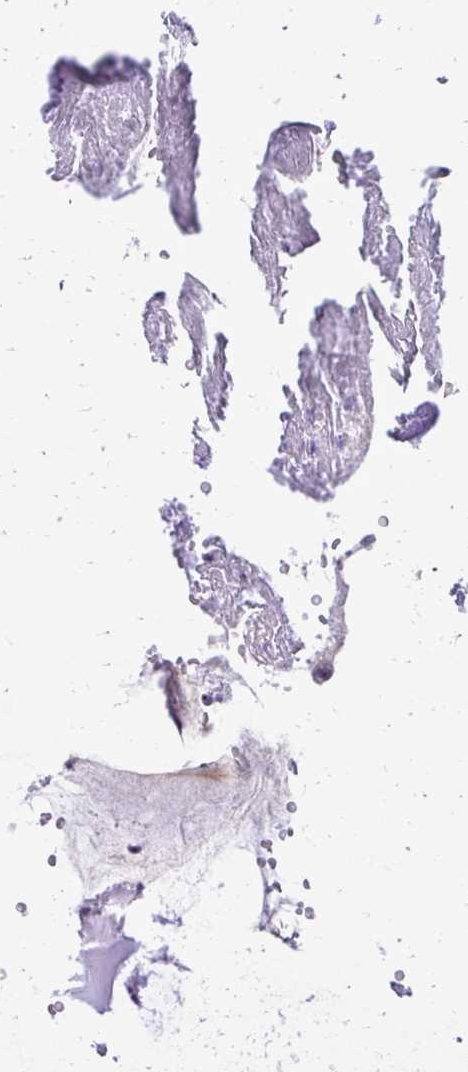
{"staining": {"intensity": "negative", "quantity": "none", "location": "none"}, "tissue": "soft tissue", "cell_type": "Chondrocytes", "image_type": "normal", "snomed": [{"axis": "morphology", "description": "Normal tissue, NOS"}, {"axis": "topography", "description": "Cartilage tissue"}, {"axis": "topography", "description": "Nasopharynx"}, {"axis": "topography", "description": "Thyroid gland"}], "caption": "This is a image of immunohistochemistry staining of benign soft tissue, which shows no positivity in chondrocytes.", "gene": "NIFK", "patient": {"sex": "male", "age": 63}}